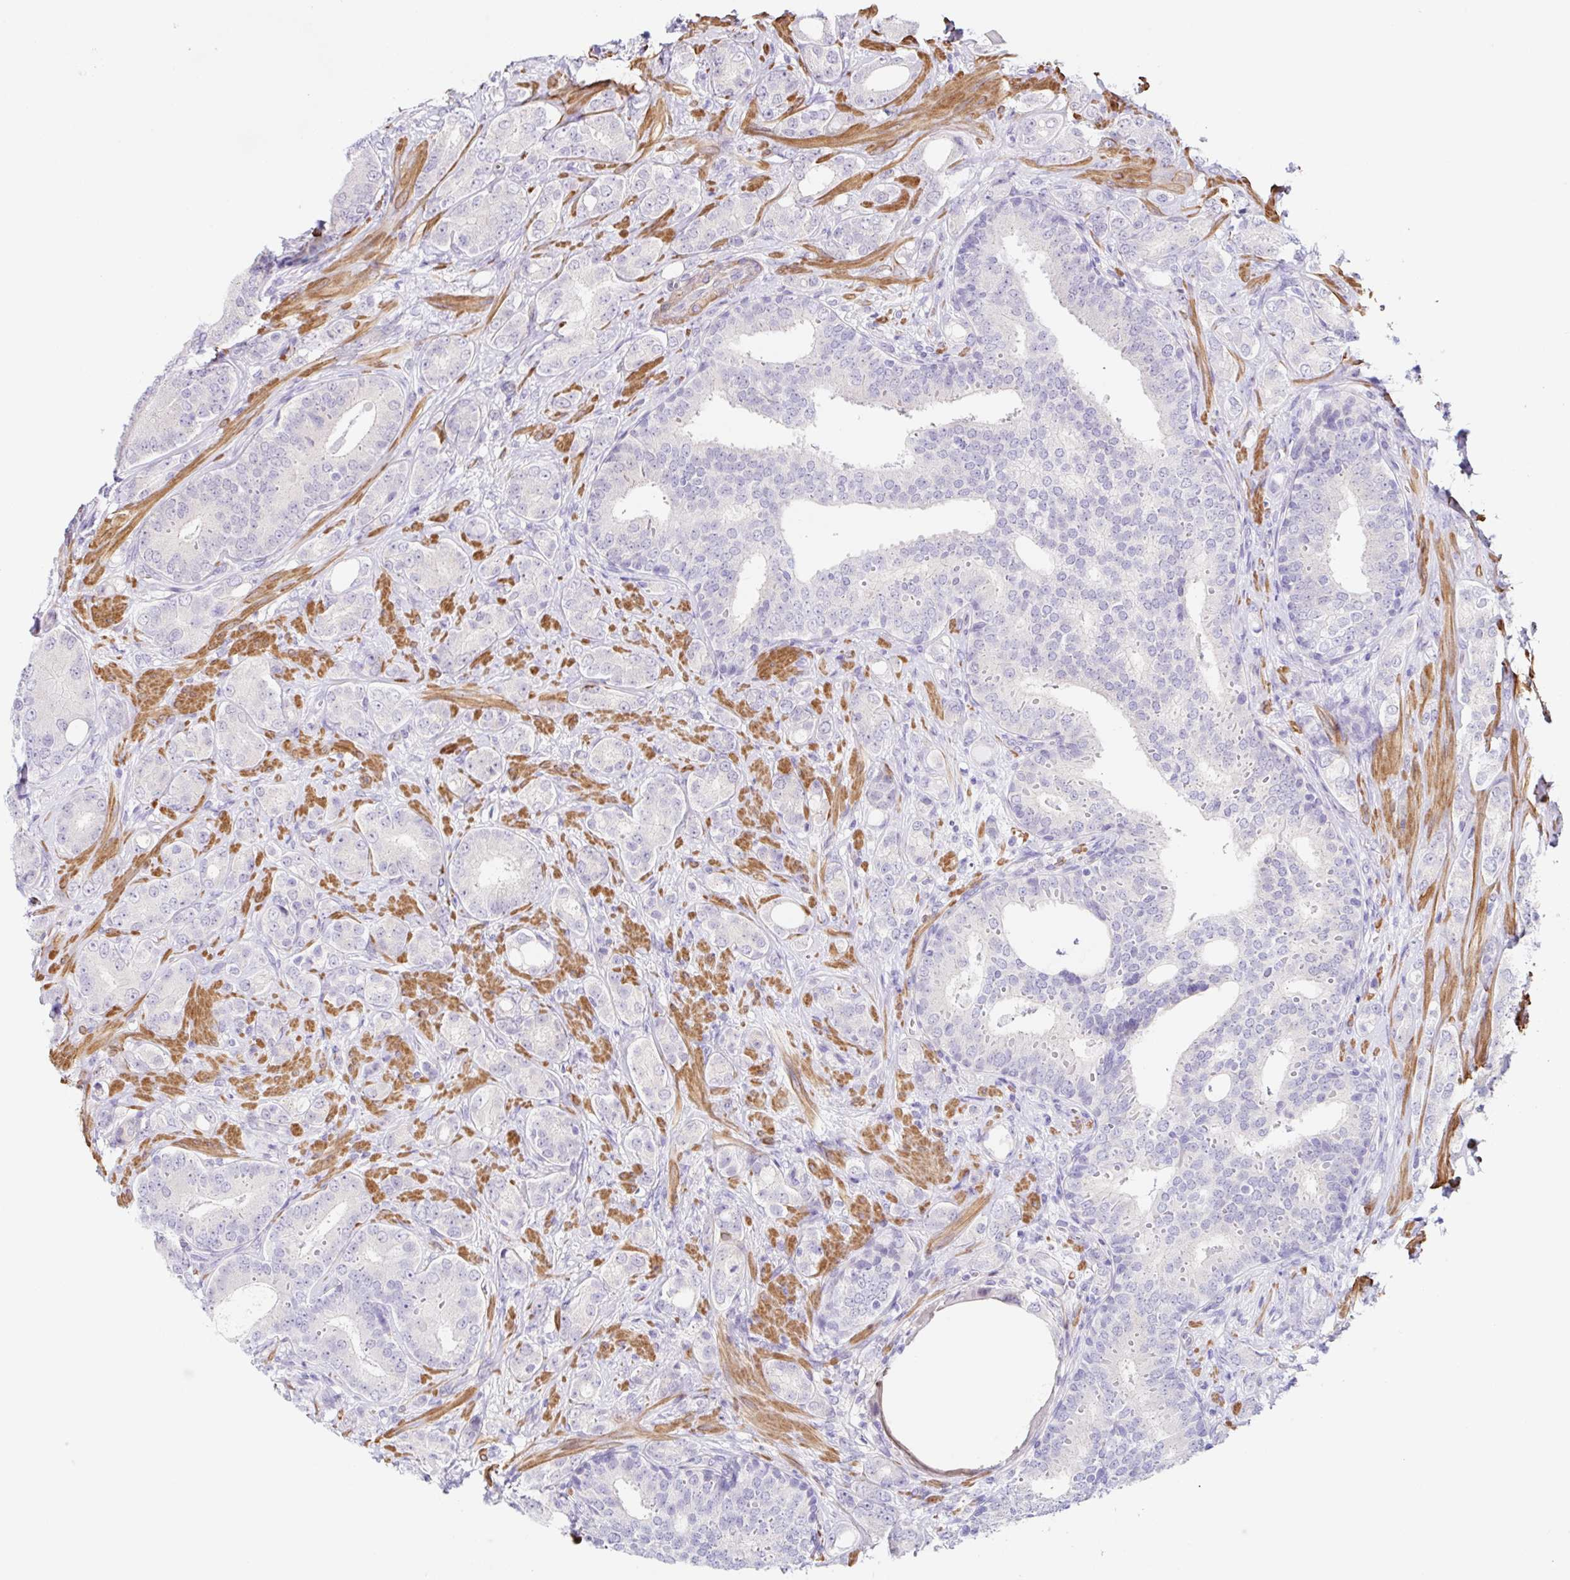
{"staining": {"intensity": "negative", "quantity": "none", "location": "none"}, "tissue": "prostate cancer", "cell_type": "Tumor cells", "image_type": "cancer", "snomed": [{"axis": "morphology", "description": "Adenocarcinoma, High grade"}, {"axis": "topography", "description": "Prostate"}], "caption": "Immunohistochemical staining of prostate adenocarcinoma (high-grade) displays no significant expression in tumor cells.", "gene": "DCAF17", "patient": {"sex": "male", "age": 62}}